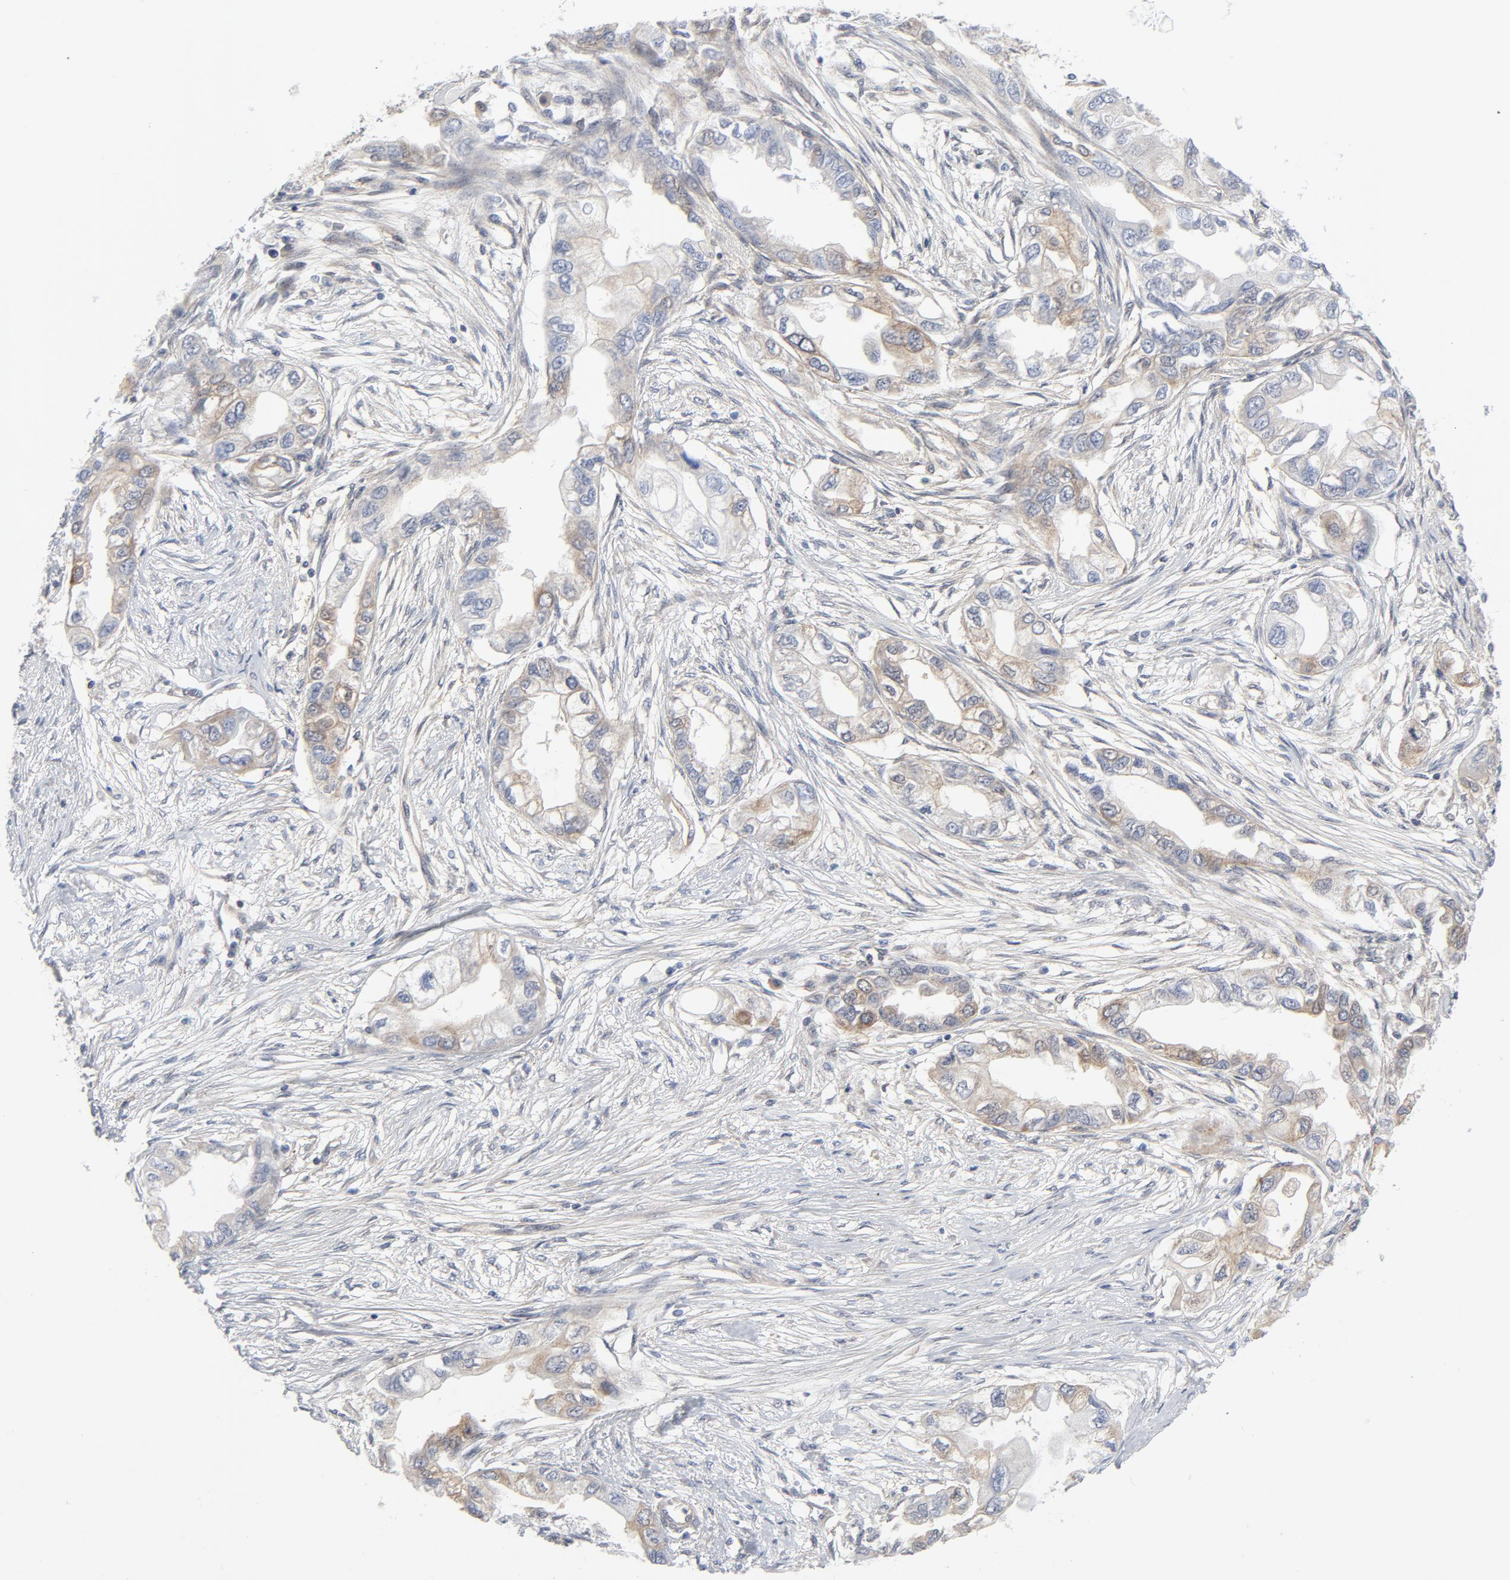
{"staining": {"intensity": "weak", "quantity": ">75%", "location": "cytoplasmic/membranous"}, "tissue": "endometrial cancer", "cell_type": "Tumor cells", "image_type": "cancer", "snomed": [{"axis": "morphology", "description": "Adenocarcinoma, NOS"}, {"axis": "topography", "description": "Endometrium"}], "caption": "The immunohistochemical stain labels weak cytoplasmic/membranous staining in tumor cells of endometrial cancer (adenocarcinoma) tissue.", "gene": "BAD", "patient": {"sex": "female", "age": 67}}